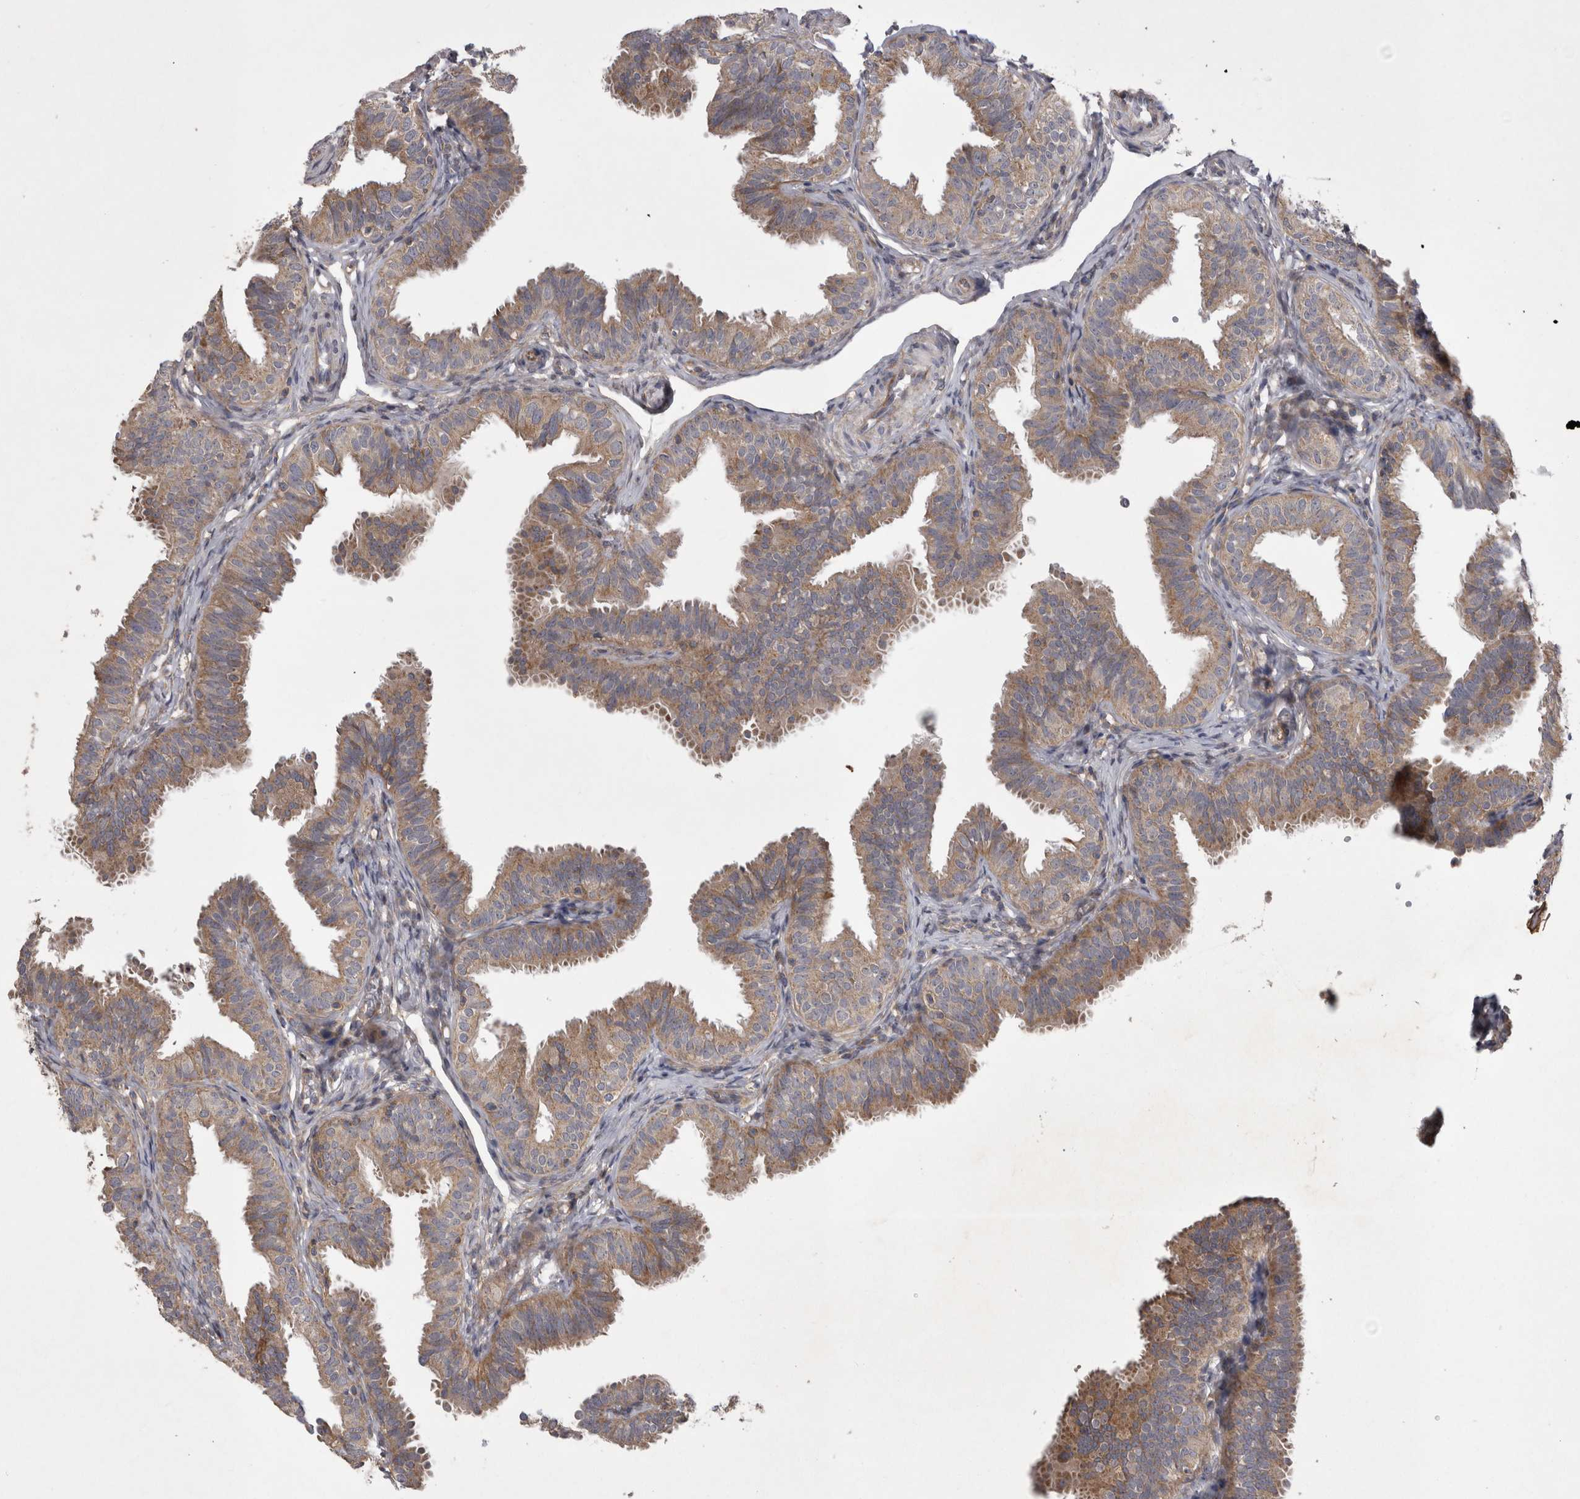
{"staining": {"intensity": "weak", "quantity": ">75%", "location": "cytoplasmic/membranous"}, "tissue": "fallopian tube", "cell_type": "Glandular cells", "image_type": "normal", "snomed": [{"axis": "morphology", "description": "Normal tissue, NOS"}, {"axis": "topography", "description": "Fallopian tube"}], "caption": "A photomicrograph of fallopian tube stained for a protein shows weak cytoplasmic/membranous brown staining in glandular cells. Immunohistochemistry stains the protein of interest in brown and the nuclei are stained blue.", "gene": "TSPOAP1", "patient": {"sex": "female", "age": 35}}